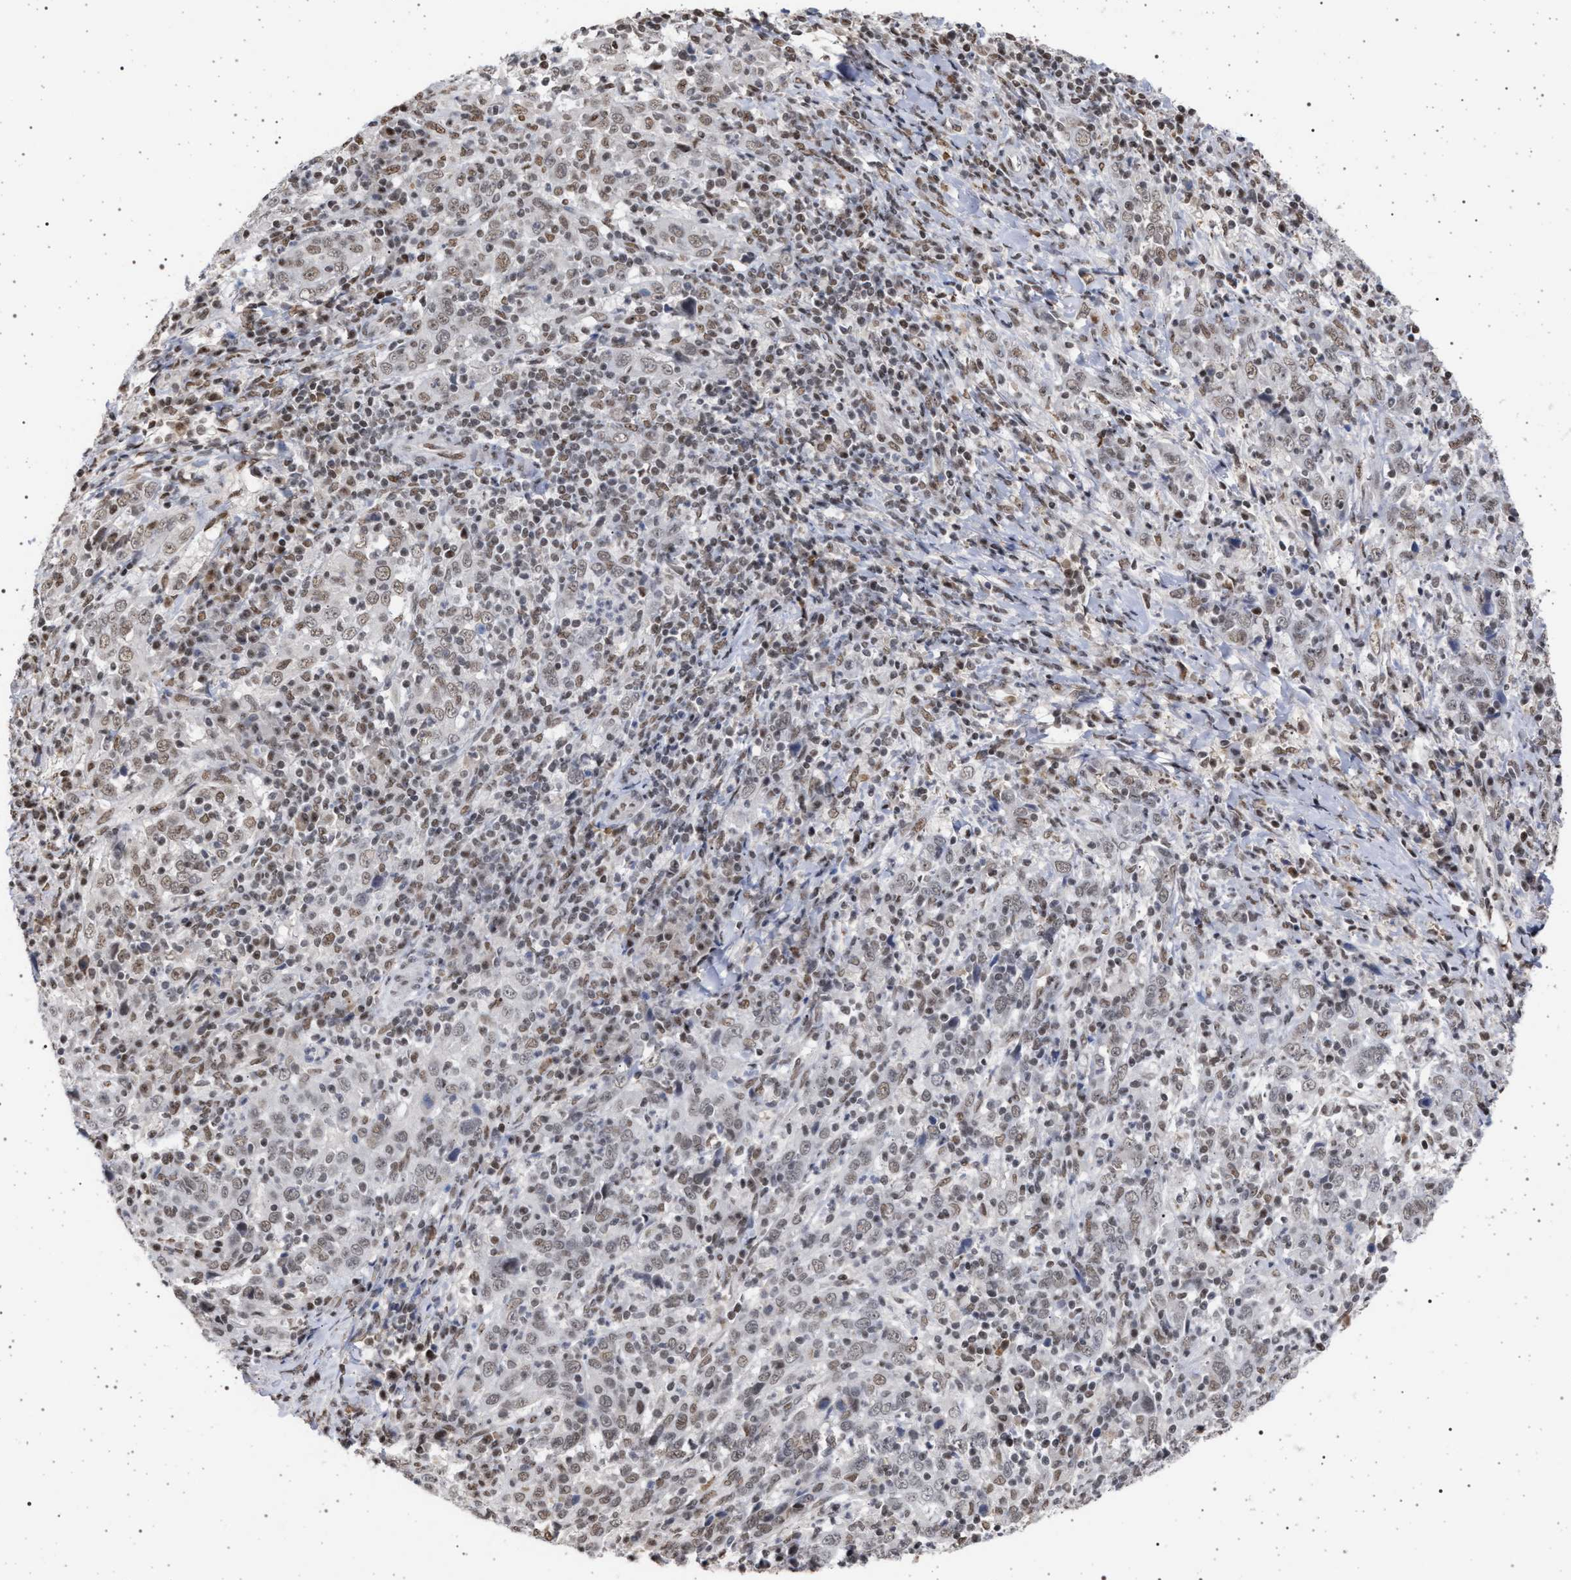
{"staining": {"intensity": "weak", "quantity": ">75%", "location": "nuclear"}, "tissue": "cervical cancer", "cell_type": "Tumor cells", "image_type": "cancer", "snomed": [{"axis": "morphology", "description": "Squamous cell carcinoma, NOS"}, {"axis": "topography", "description": "Cervix"}], "caption": "Immunohistochemistry (IHC) of human squamous cell carcinoma (cervical) reveals low levels of weak nuclear expression in approximately >75% of tumor cells.", "gene": "PHF12", "patient": {"sex": "female", "age": 46}}